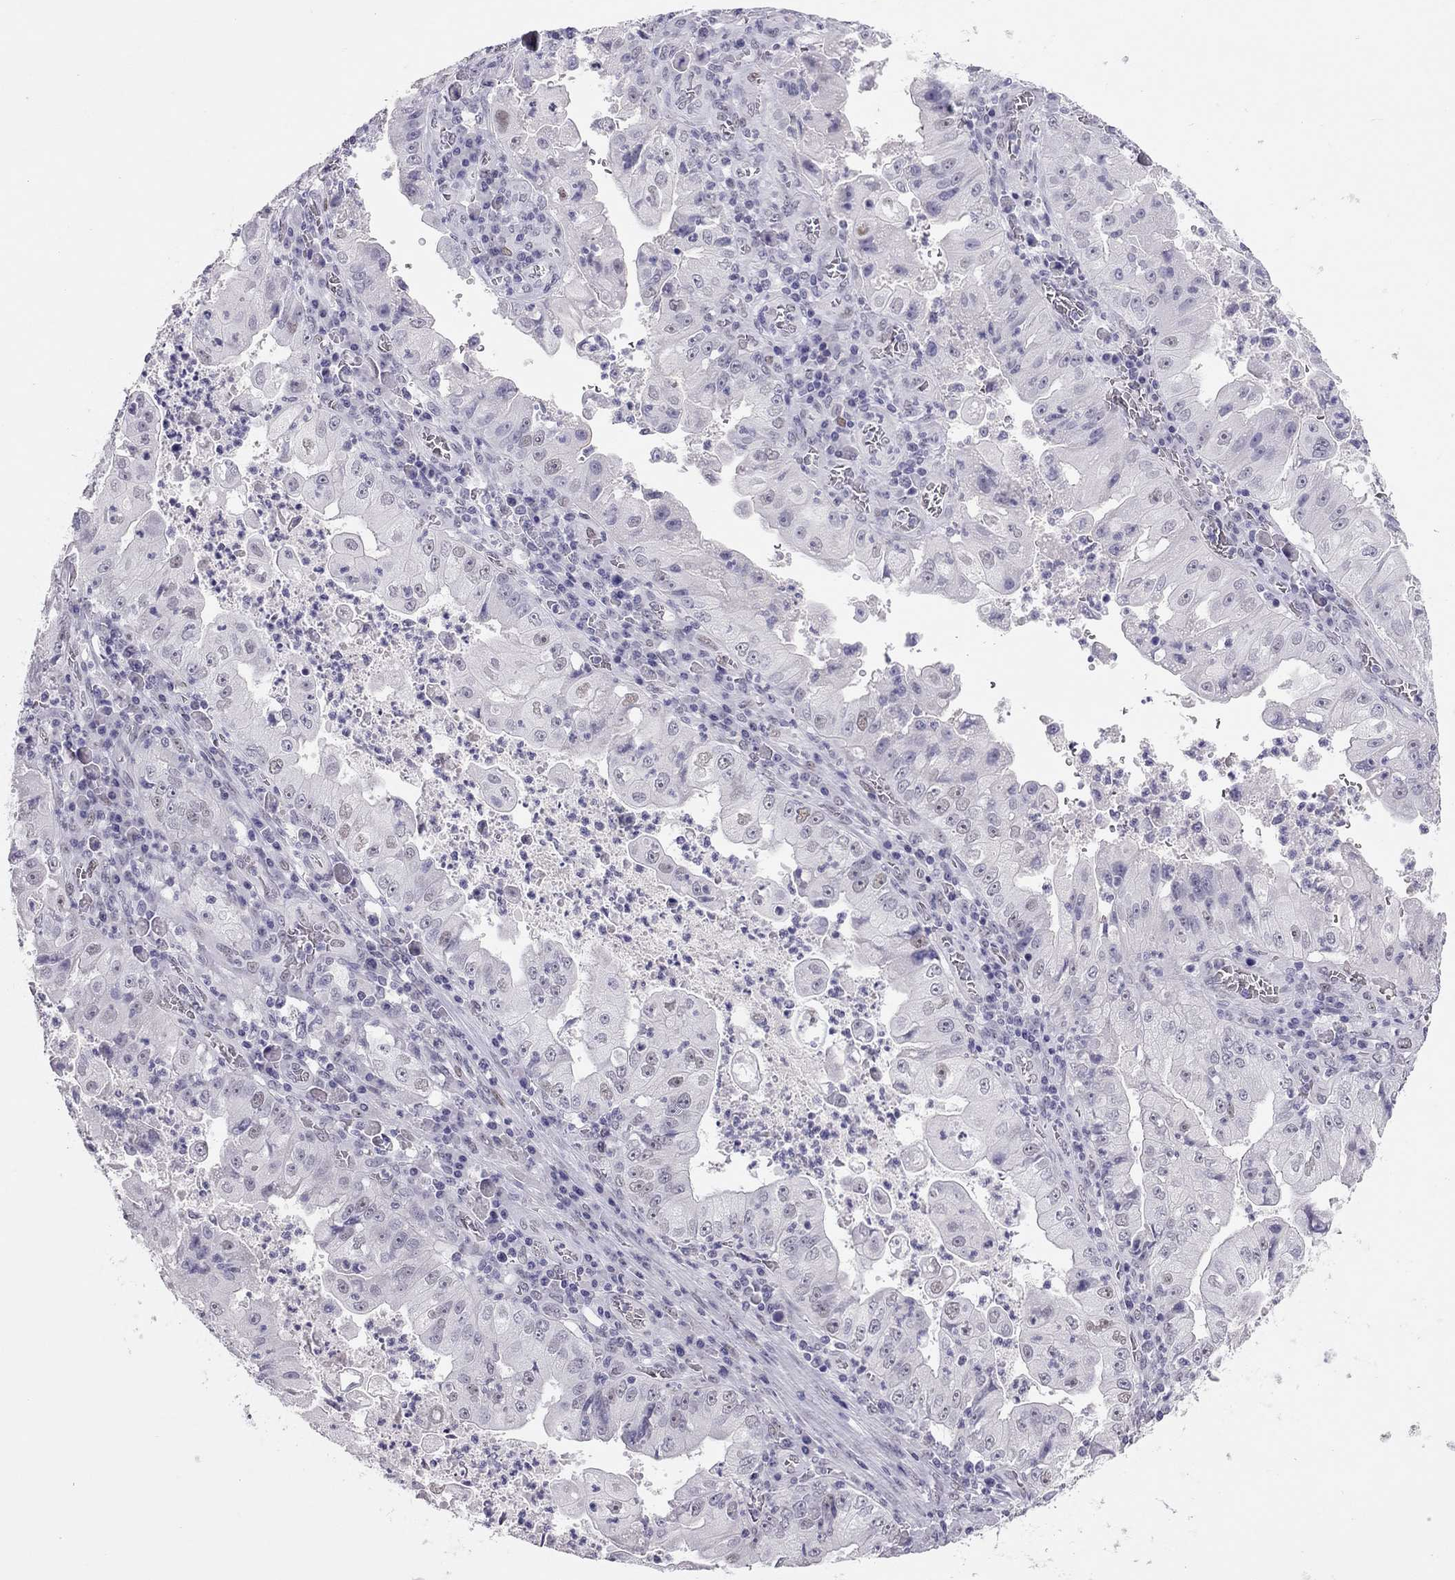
{"staining": {"intensity": "weak", "quantity": "<25%", "location": "nuclear"}, "tissue": "stomach cancer", "cell_type": "Tumor cells", "image_type": "cancer", "snomed": [{"axis": "morphology", "description": "Adenocarcinoma, NOS"}, {"axis": "topography", "description": "Stomach"}], "caption": "Tumor cells show no significant protein expression in stomach cancer.", "gene": "PHOX2A", "patient": {"sex": "male", "age": 76}}